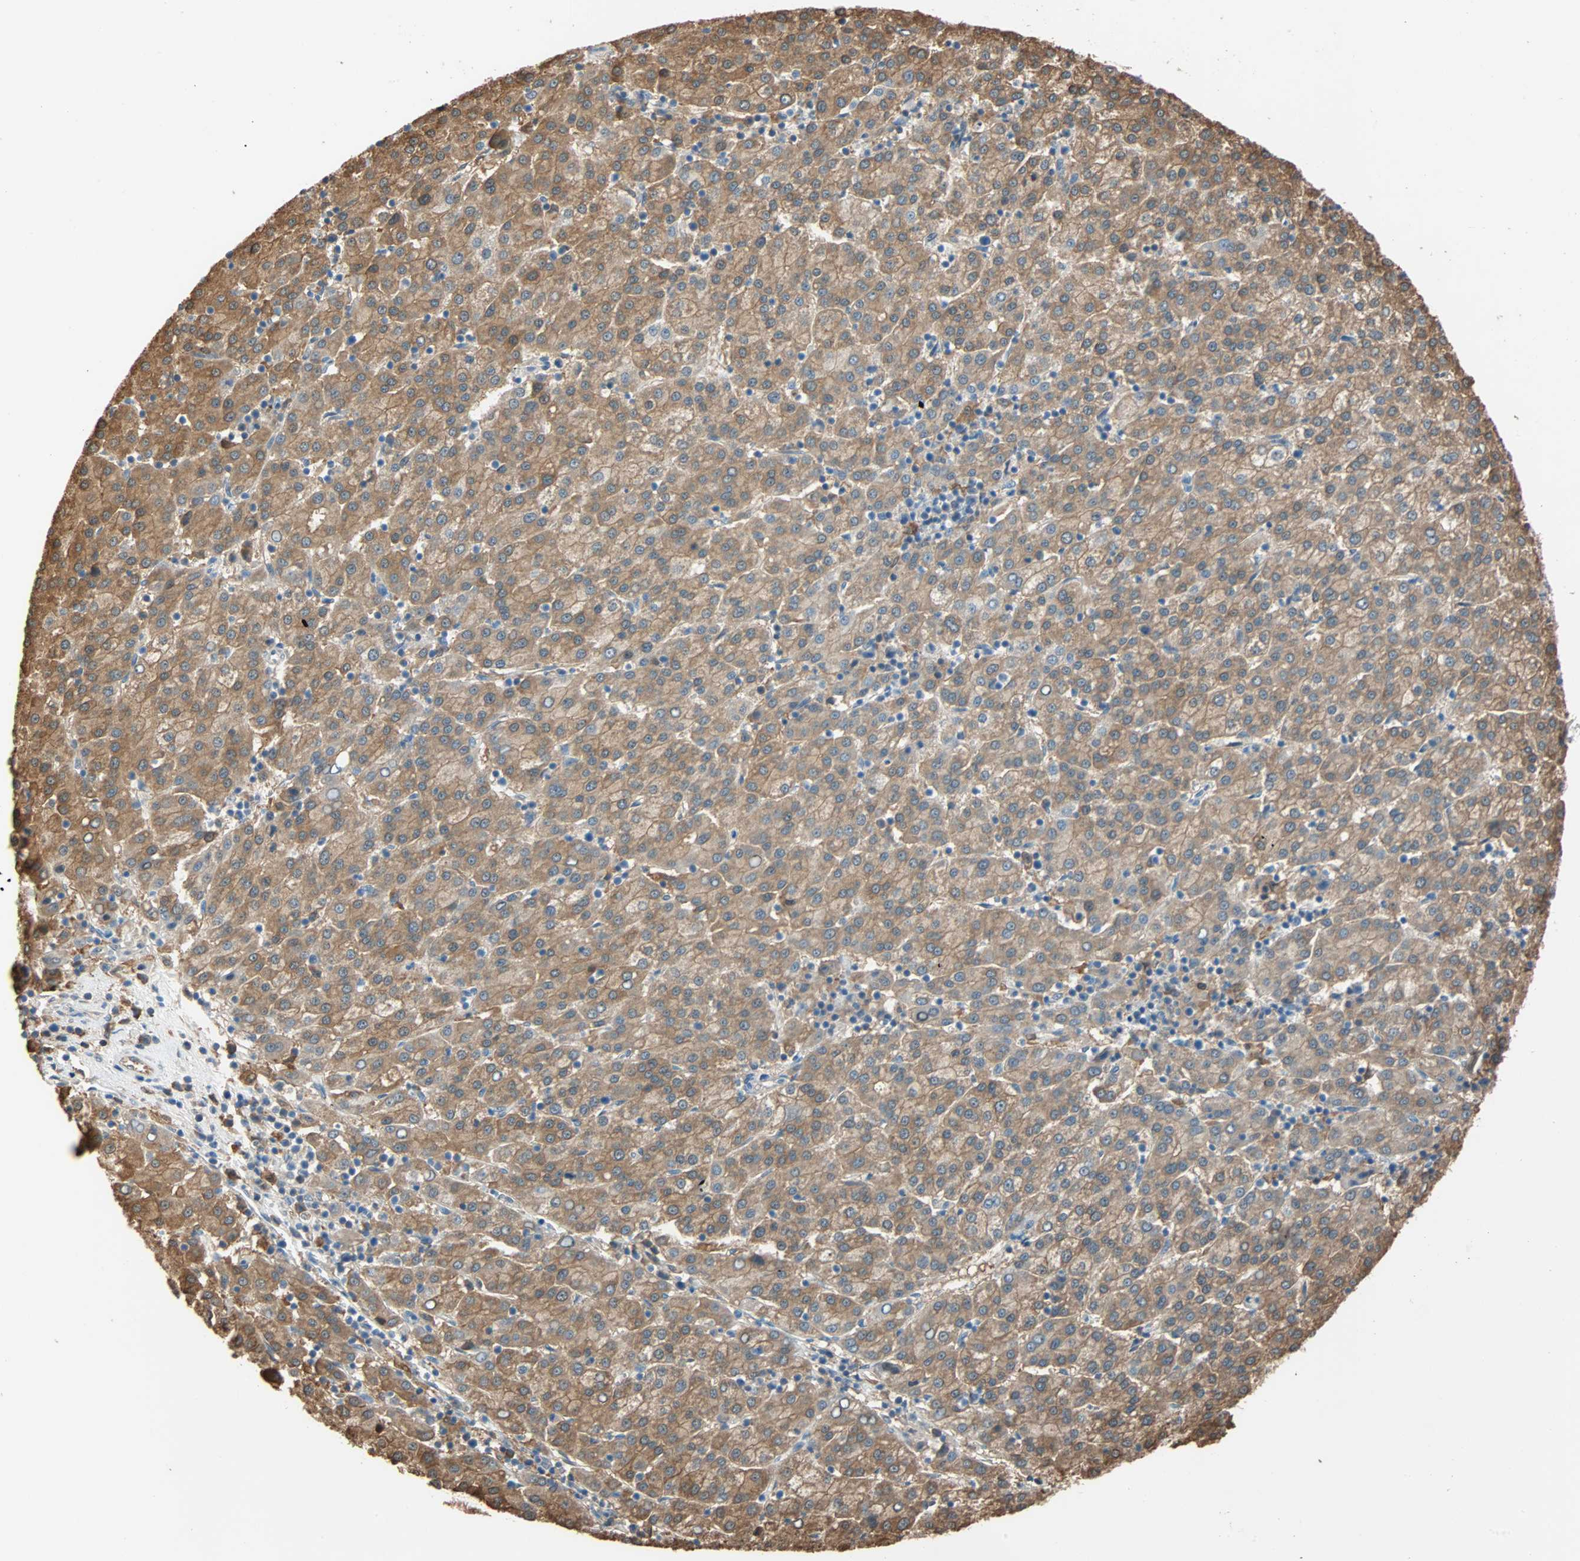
{"staining": {"intensity": "moderate", "quantity": ">75%", "location": "cytoplasmic/membranous"}, "tissue": "liver cancer", "cell_type": "Tumor cells", "image_type": "cancer", "snomed": [{"axis": "morphology", "description": "Carcinoma, Hepatocellular, NOS"}, {"axis": "topography", "description": "Liver"}], "caption": "This micrograph exhibits immunohistochemistry (IHC) staining of human liver cancer (hepatocellular carcinoma), with medium moderate cytoplasmic/membranous expression in approximately >75% of tumor cells.", "gene": "PRDX1", "patient": {"sex": "female", "age": 58}}